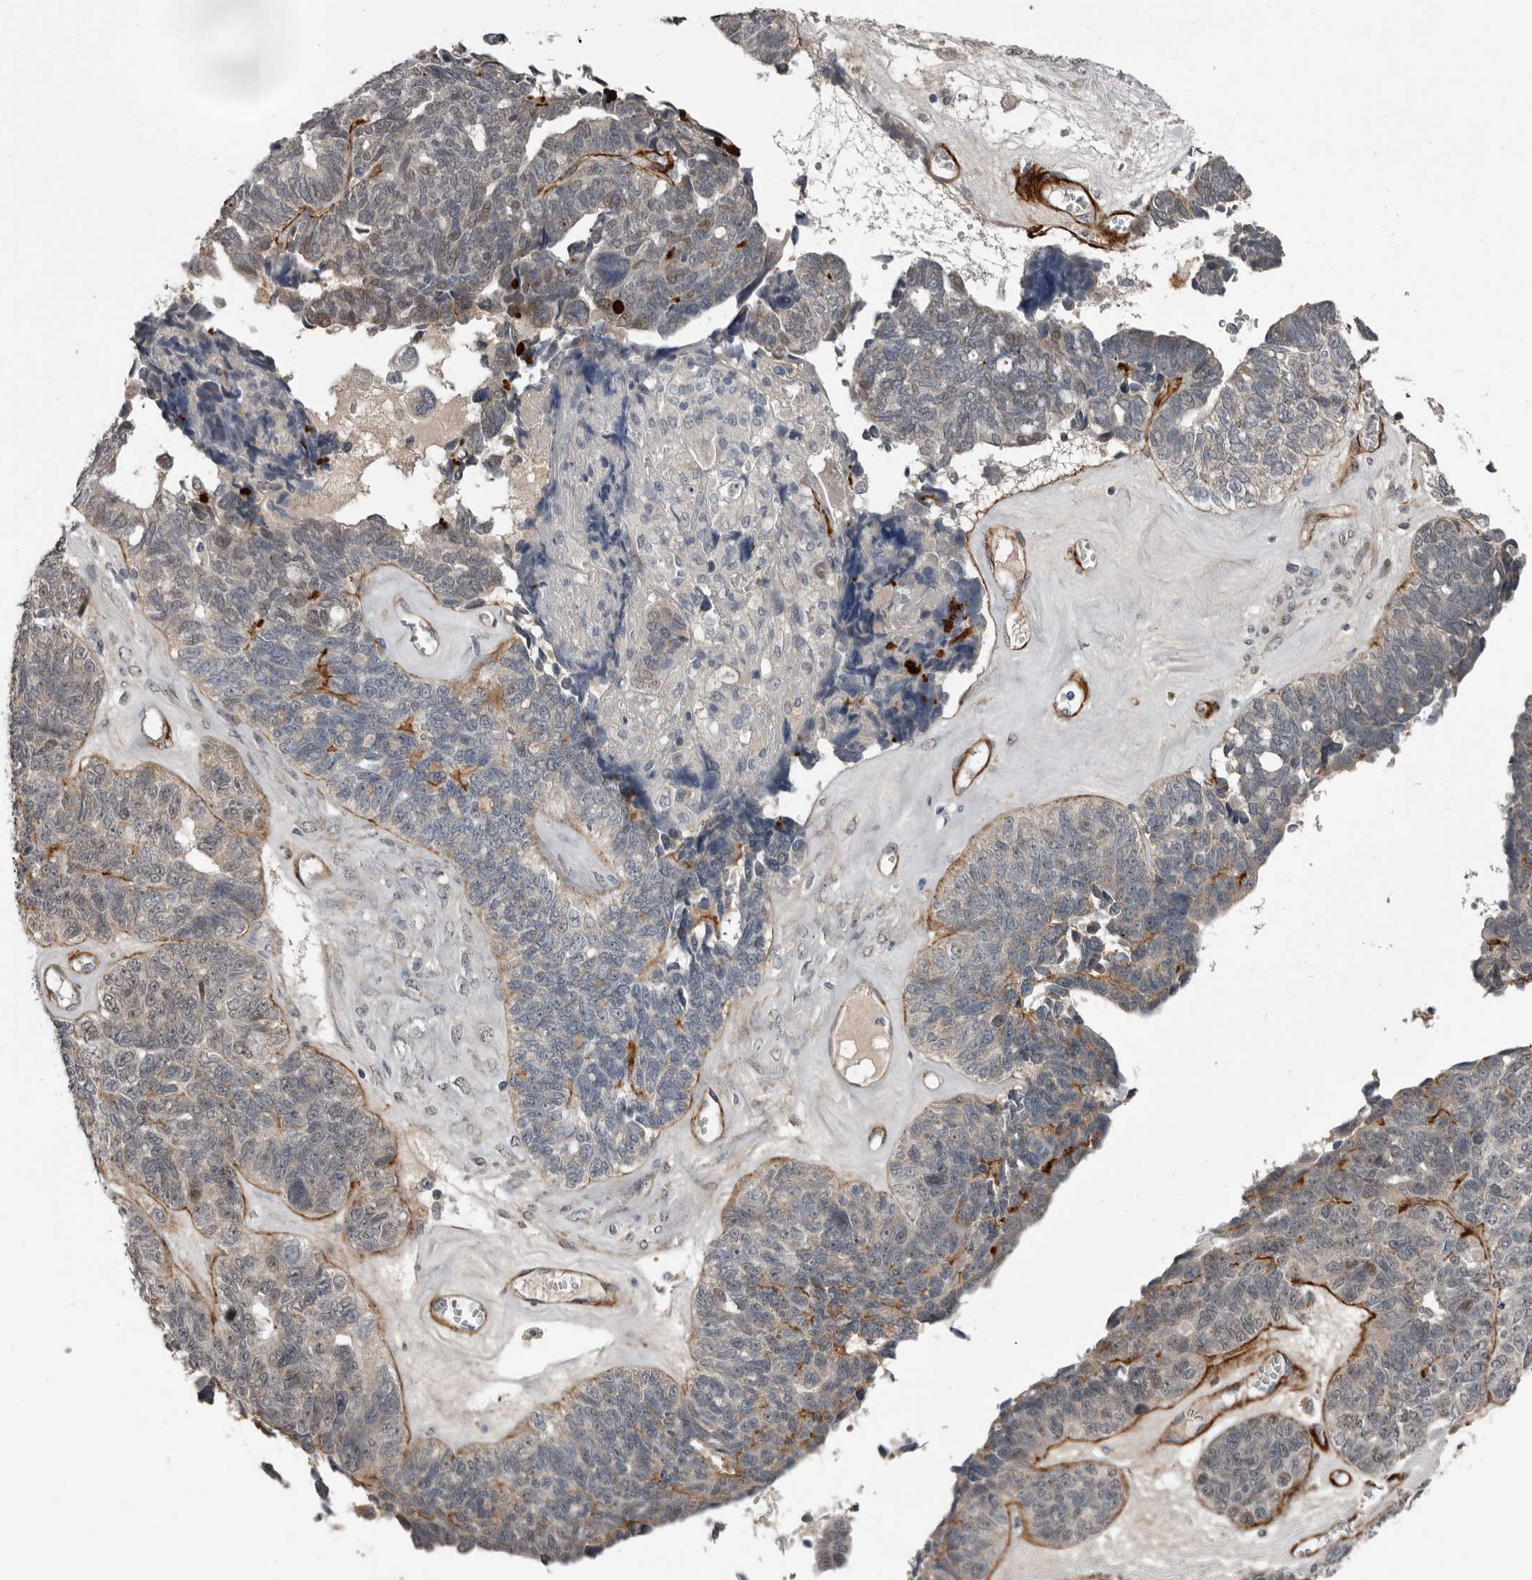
{"staining": {"intensity": "moderate", "quantity": "<25%", "location": "cytoplasmic/membranous"}, "tissue": "ovarian cancer", "cell_type": "Tumor cells", "image_type": "cancer", "snomed": [{"axis": "morphology", "description": "Cystadenocarcinoma, serous, NOS"}, {"axis": "topography", "description": "Ovary"}], "caption": "Immunohistochemical staining of ovarian cancer exhibits low levels of moderate cytoplasmic/membranous staining in approximately <25% of tumor cells.", "gene": "C1orf216", "patient": {"sex": "female", "age": 79}}